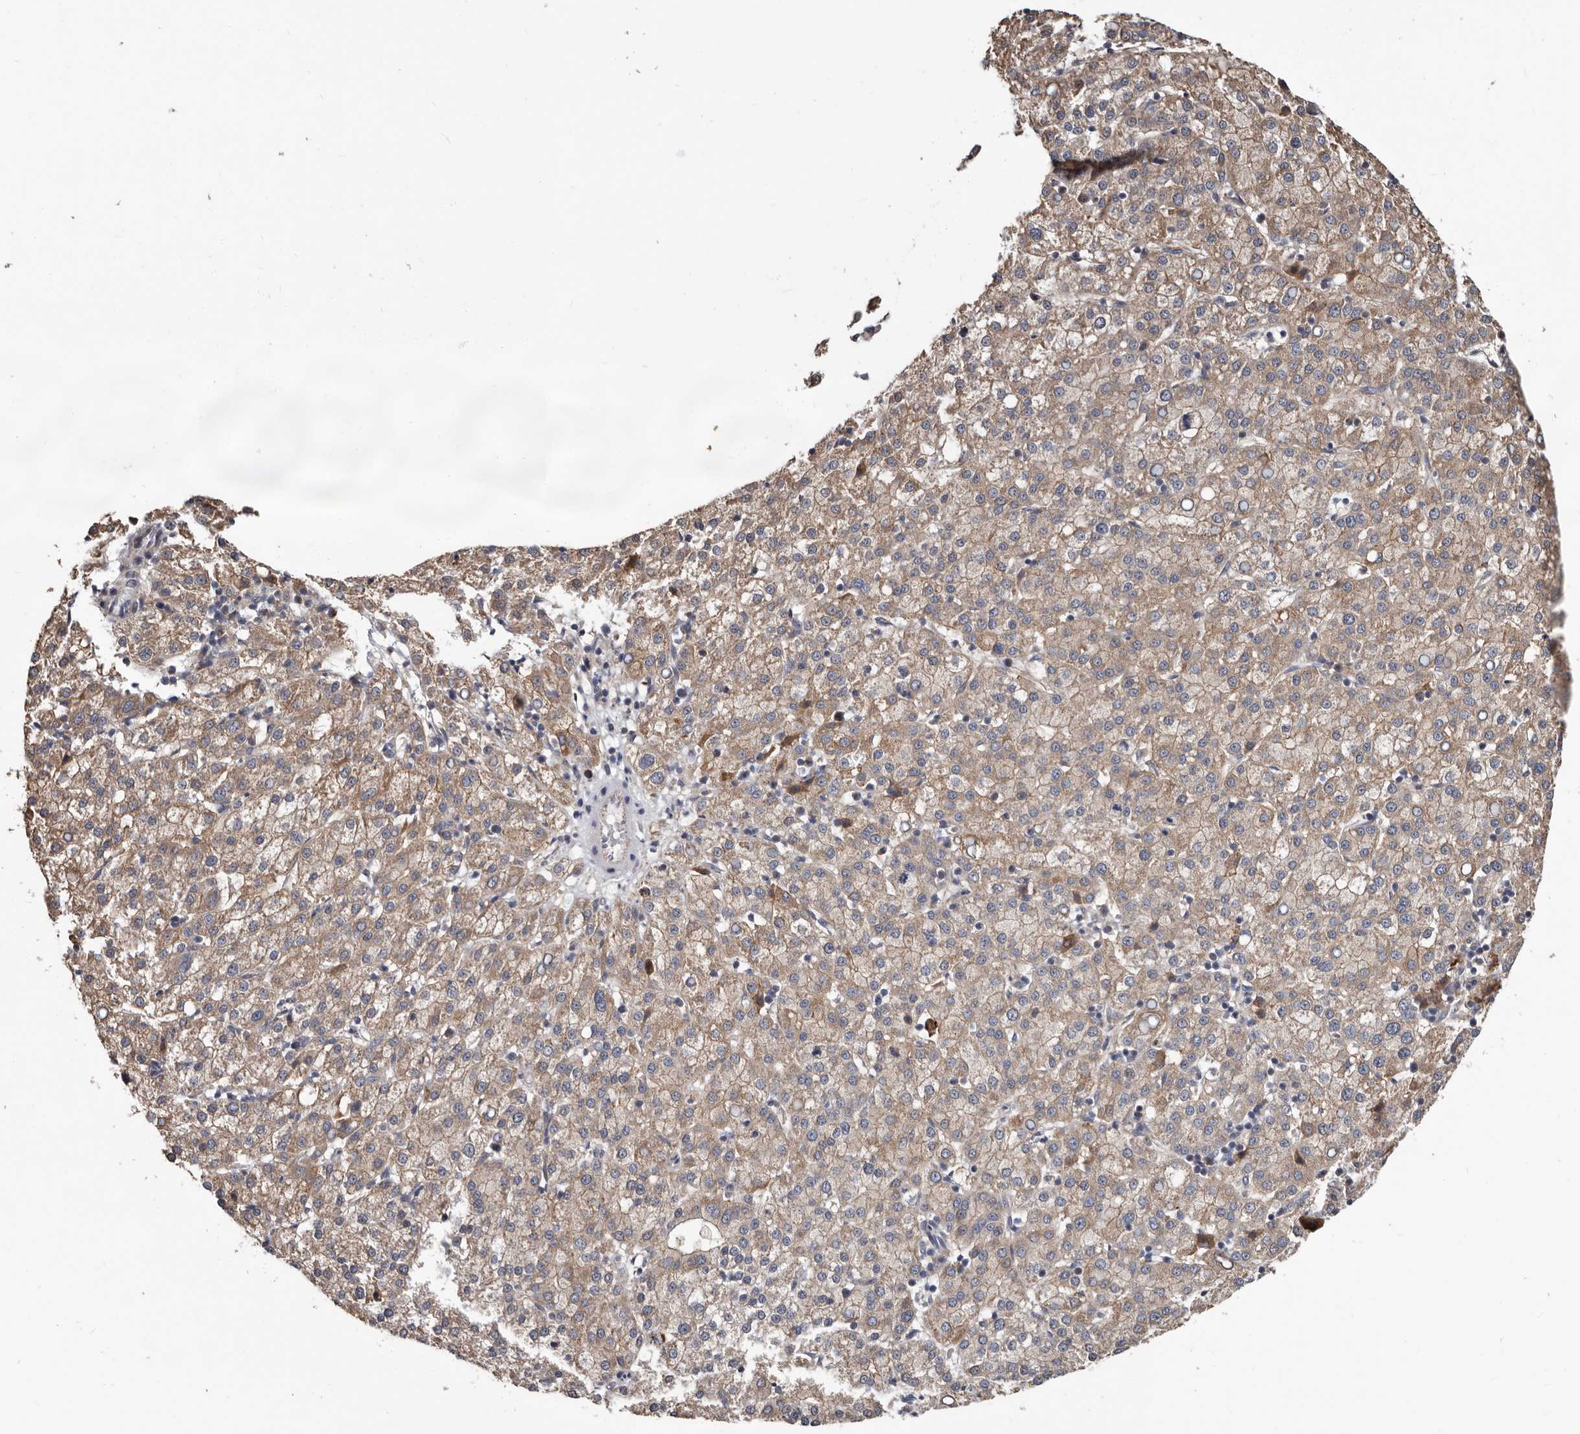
{"staining": {"intensity": "weak", "quantity": ">75%", "location": "cytoplasmic/membranous"}, "tissue": "liver cancer", "cell_type": "Tumor cells", "image_type": "cancer", "snomed": [{"axis": "morphology", "description": "Carcinoma, Hepatocellular, NOS"}, {"axis": "topography", "description": "Liver"}], "caption": "A low amount of weak cytoplasmic/membranous staining is appreciated in approximately >75% of tumor cells in hepatocellular carcinoma (liver) tissue. (DAB IHC with brightfield microscopy, high magnification).", "gene": "MRPL18", "patient": {"sex": "female", "age": 58}}